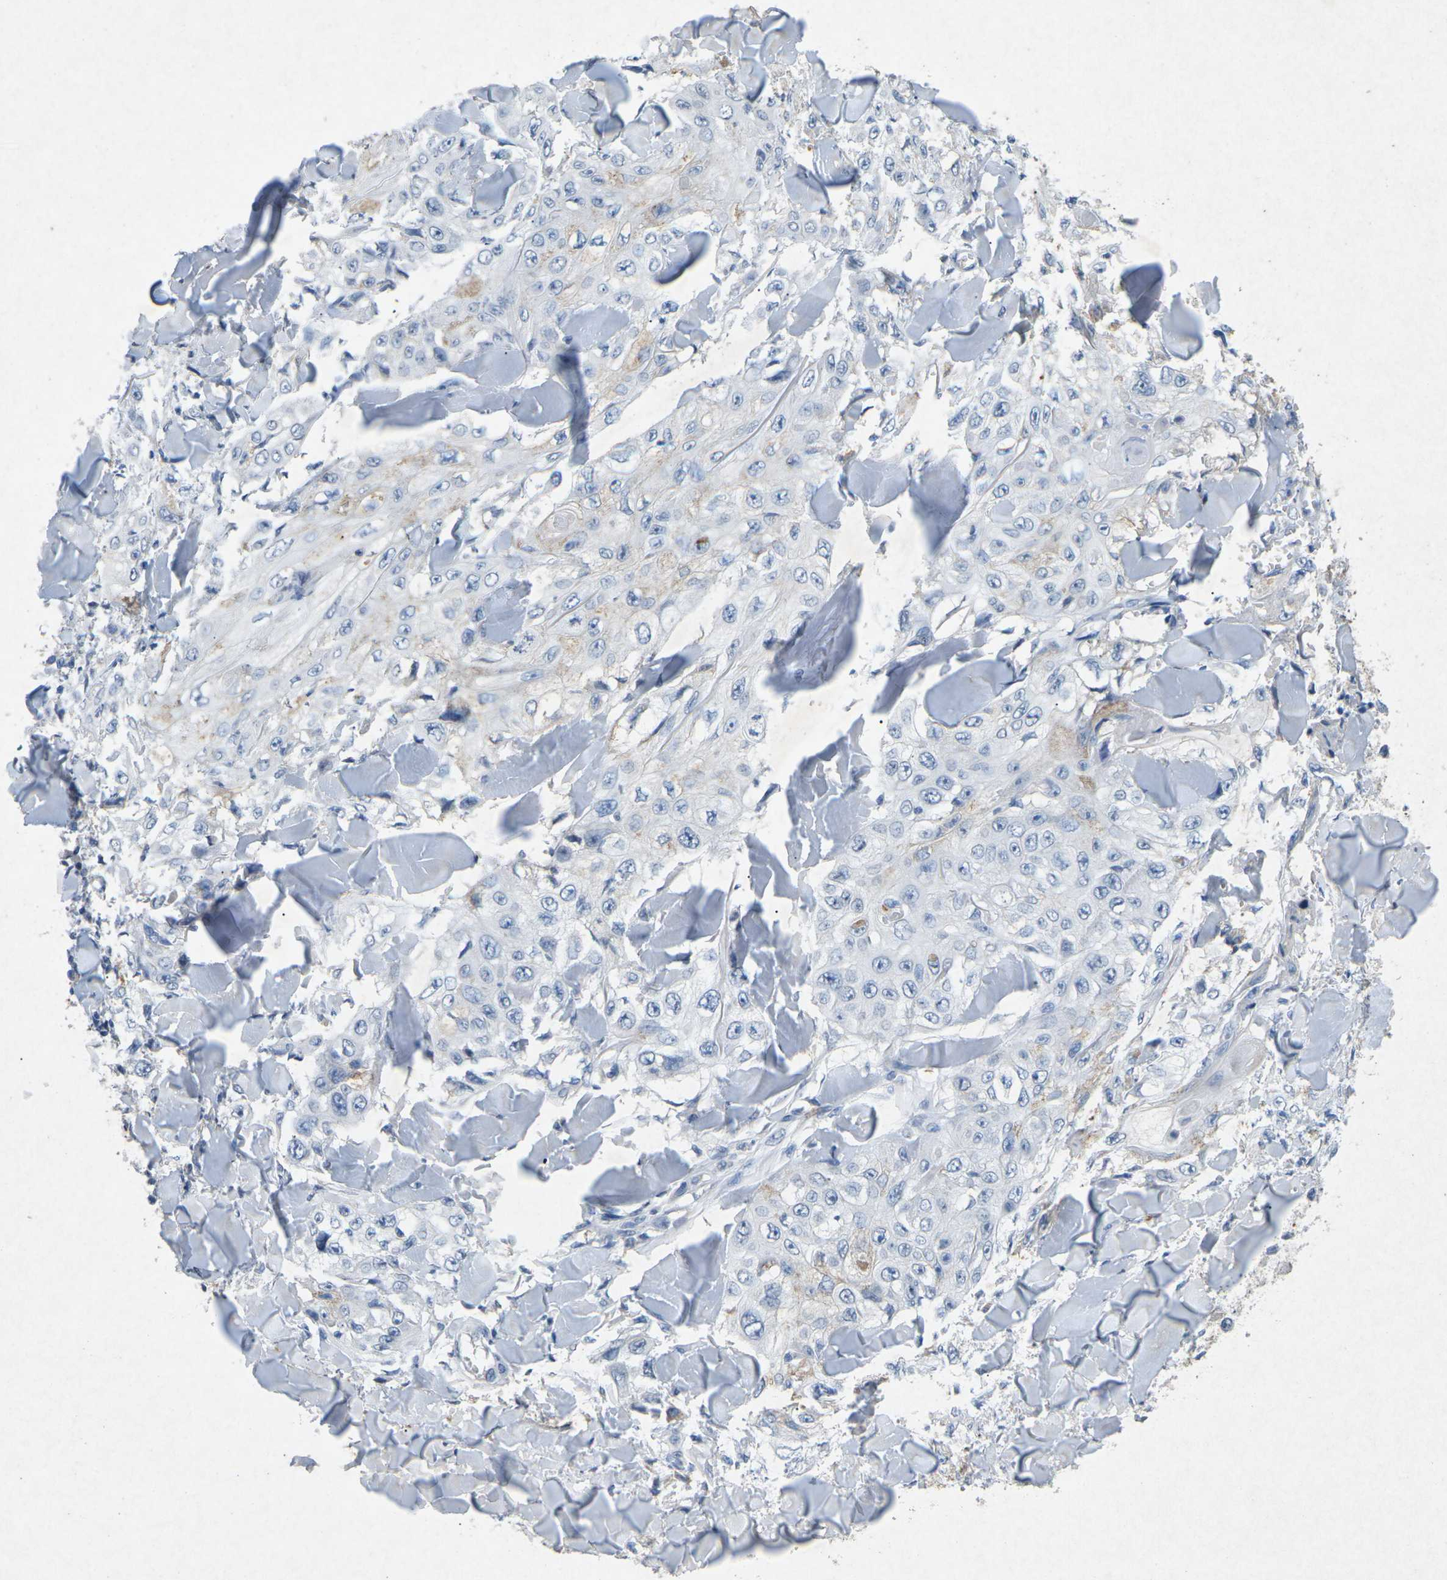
{"staining": {"intensity": "negative", "quantity": "none", "location": "none"}, "tissue": "skin cancer", "cell_type": "Tumor cells", "image_type": "cancer", "snomed": [{"axis": "morphology", "description": "Squamous cell carcinoma, NOS"}, {"axis": "topography", "description": "Skin"}], "caption": "Immunohistochemistry (IHC) of skin squamous cell carcinoma reveals no expression in tumor cells.", "gene": "A1BG", "patient": {"sex": "male", "age": 86}}